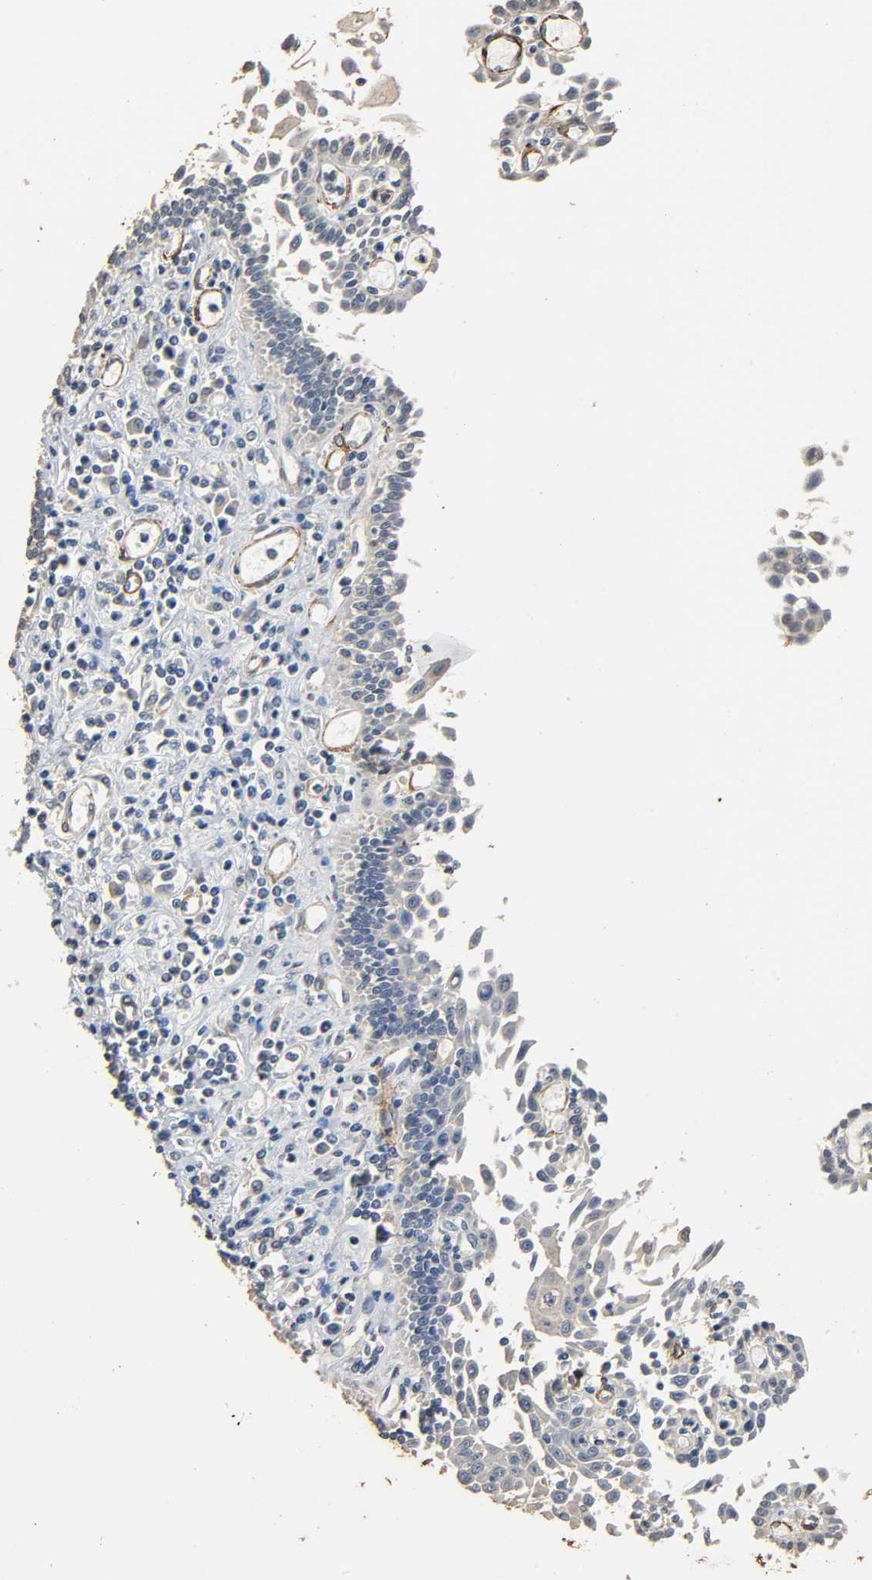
{"staining": {"intensity": "weak", "quantity": "<25%", "location": "cytoplasmic/membranous"}, "tissue": "esophagus", "cell_type": "Squamous epithelial cells", "image_type": "normal", "snomed": [{"axis": "morphology", "description": "Normal tissue, NOS"}, {"axis": "topography", "description": "Esophagus"}], "caption": "Histopathology image shows no protein staining in squamous epithelial cells of unremarkable esophagus. (Brightfield microscopy of DAB (3,3'-diaminobenzidine) immunohistochemistry at high magnification).", "gene": "GSTA1", "patient": {"sex": "male", "age": 65}}